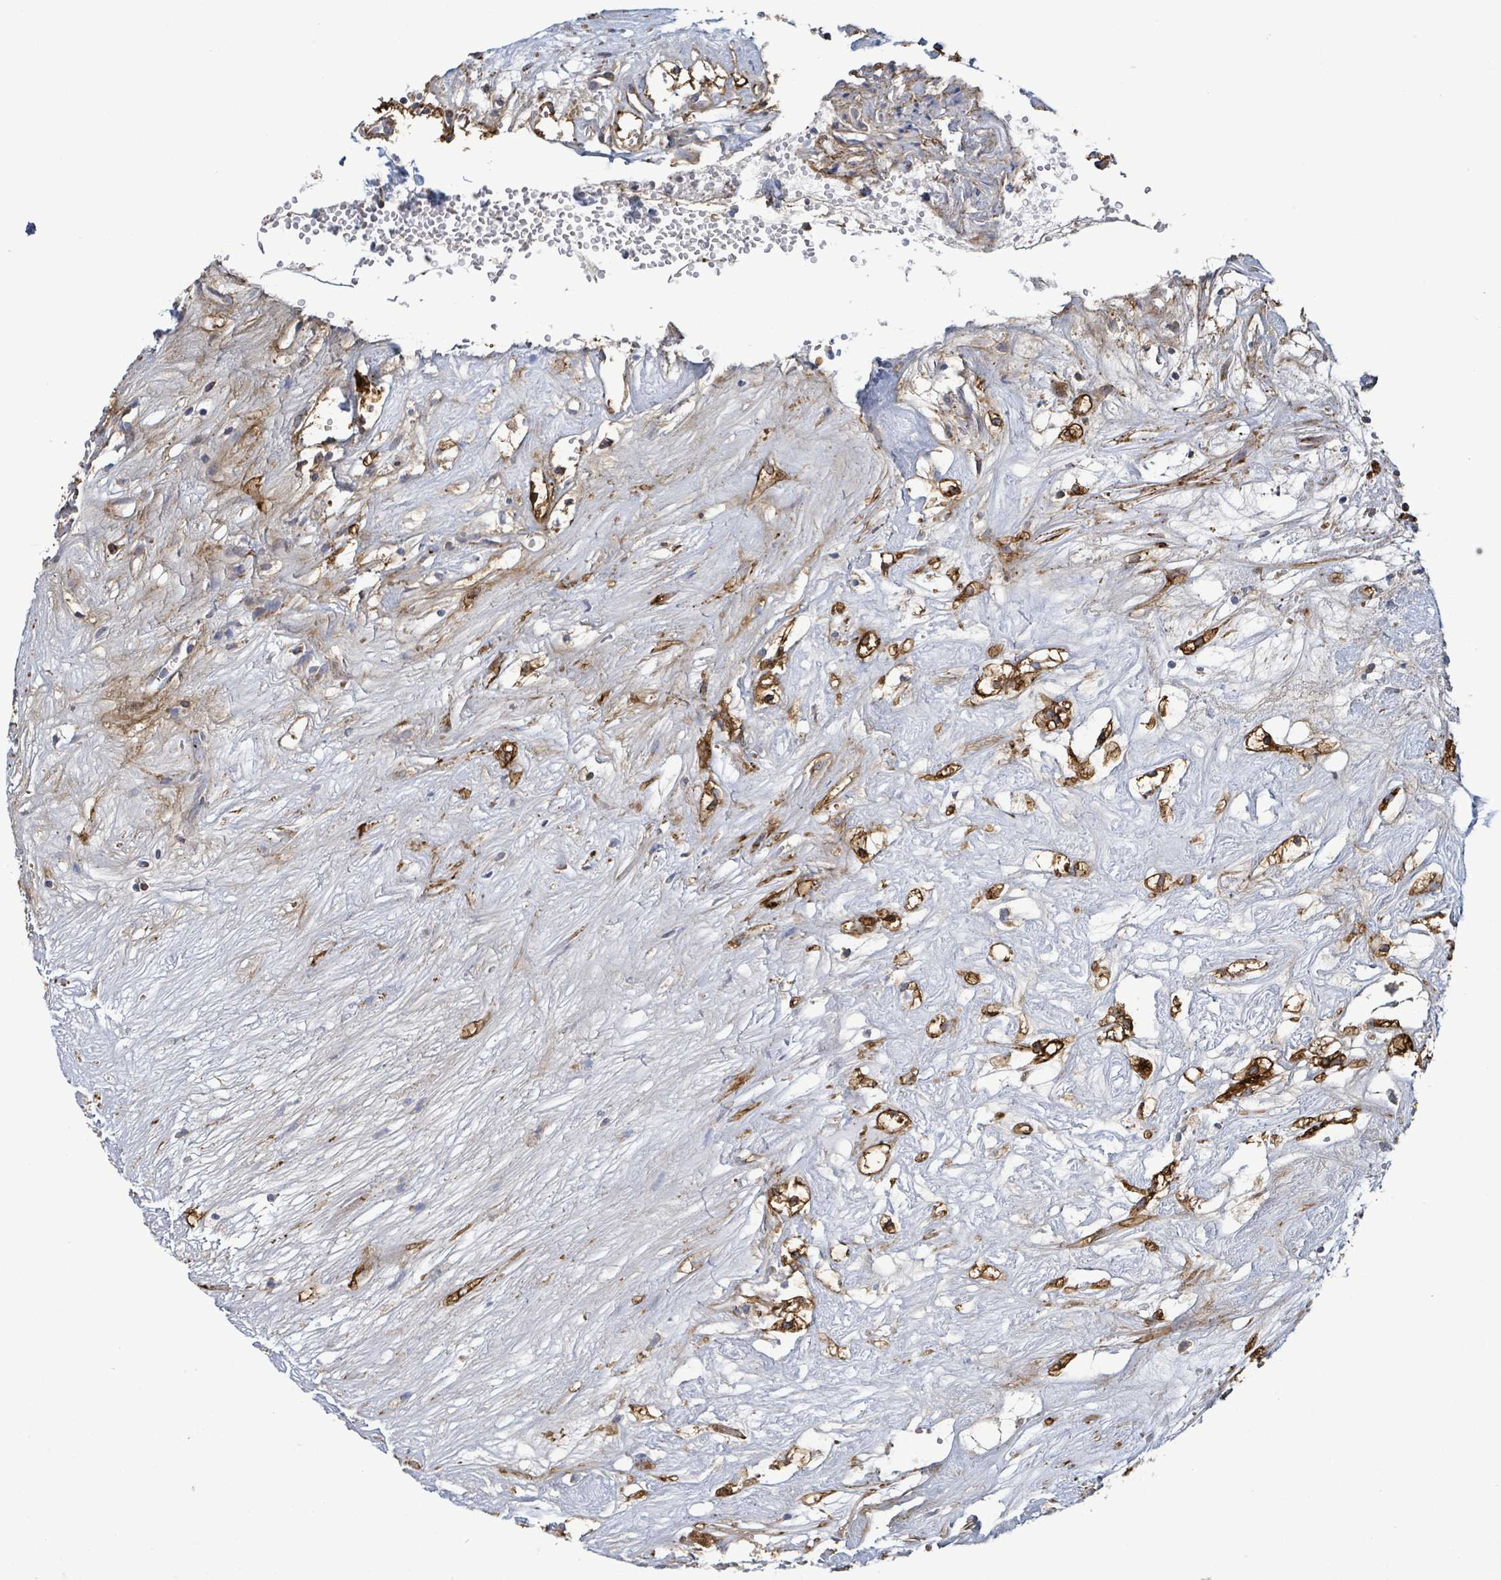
{"staining": {"intensity": "moderate", "quantity": ">75%", "location": "cytoplasmic/membranous"}, "tissue": "renal cancer", "cell_type": "Tumor cells", "image_type": "cancer", "snomed": [{"axis": "morphology", "description": "Adenocarcinoma, NOS"}, {"axis": "topography", "description": "Kidney"}], "caption": "The micrograph shows staining of adenocarcinoma (renal), revealing moderate cytoplasmic/membranous protein expression (brown color) within tumor cells. Immunohistochemistry stains the protein in brown and the nuclei are stained blue.", "gene": "EGFL7", "patient": {"sex": "male", "age": 59}}